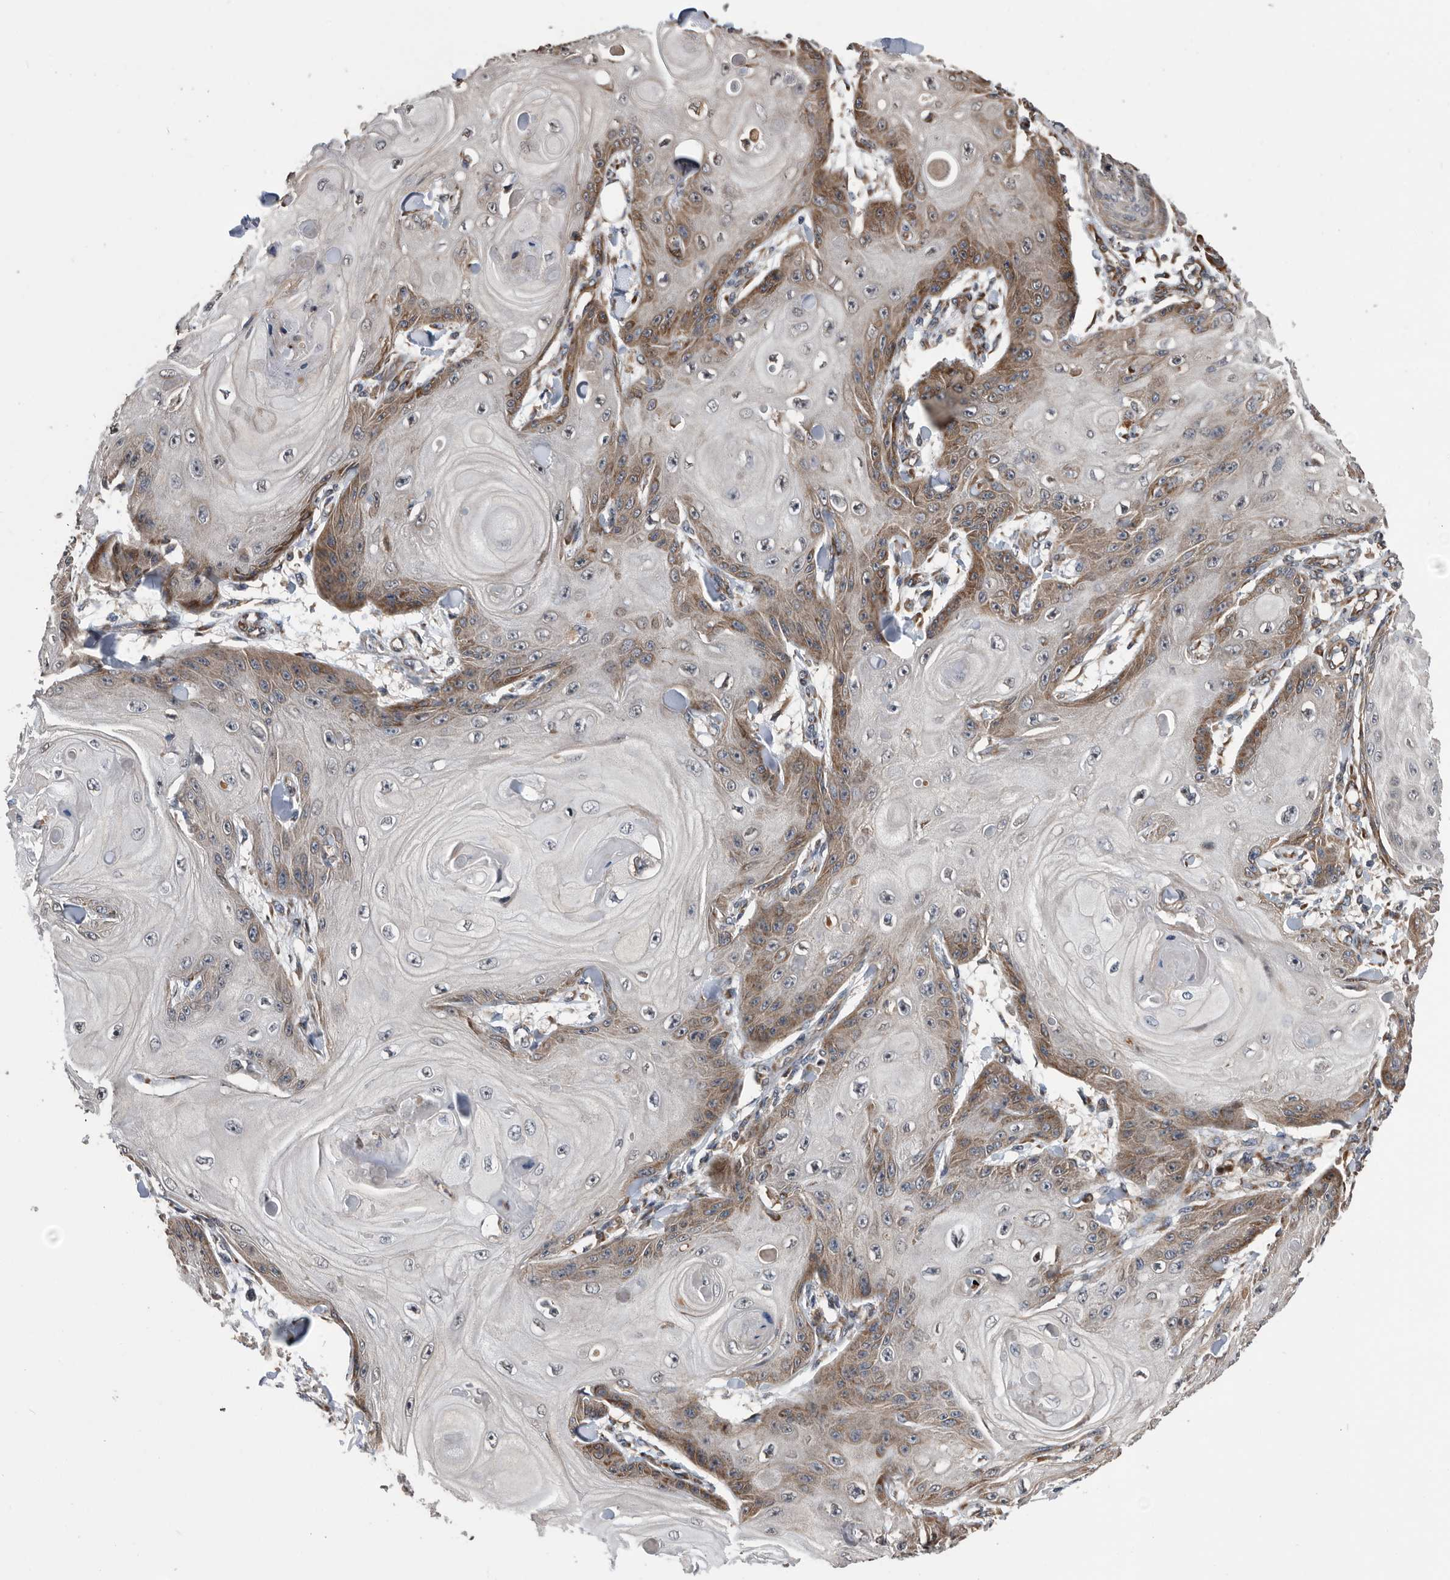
{"staining": {"intensity": "moderate", "quantity": "<25%", "location": "cytoplasmic/membranous"}, "tissue": "skin cancer", "cell_type": "Tumor cells", "image_type": "cancer", "snomed": [{"axis": "morphology", "description": "Squamous cell carcinoma, NOS"}, {"axis": "topography", "description": "Skin"}], "caption": "Immunohistochemical staining of skin squamous cell carcinoma reveals low levels of moderate cytoplasmic/membranous protein positivity in about <25% of tumor cells.", "gene": "SERINC2", "patient": {"sex": "male", "age": 74}}